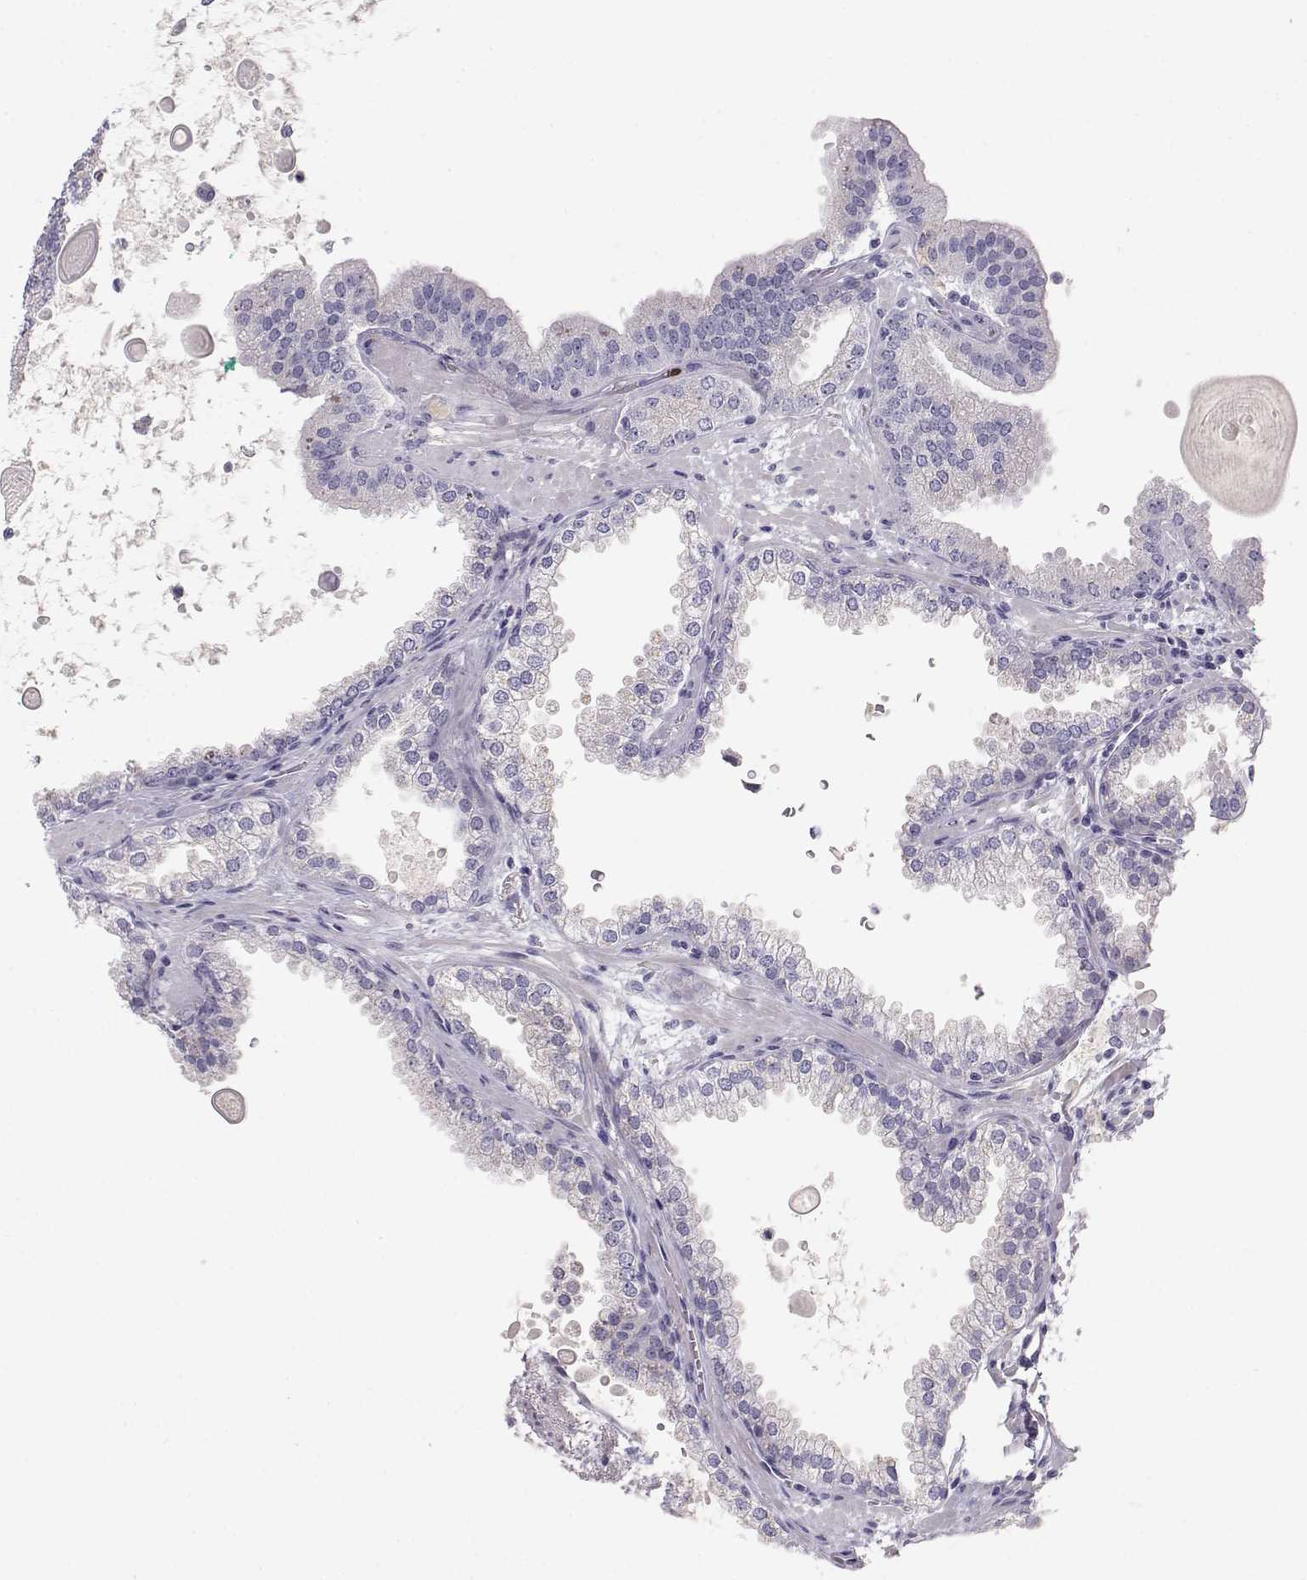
{"staining": {"intensity": "negative", "quantity": "none", "location": "none"}, "tissue": "prostate cancer", "cell_type": "Tumor cells", "image_type": "cancer", "snomed": [{"axis": "morphology", "description": "Normal tissue, NOS"}, {"axis": "morphology", "description": "Adenocarcinoma, High grade"}, {"axis": "topography", "description": "Prostate"}], "caption": "Immunohistochemistry photomicrograph of prostate cancer stained for a protein (brown), which demonstrates no positivity in tumor cells.", "gene": "CDHR1", "patient": {"sex": "male", "age": 83}}